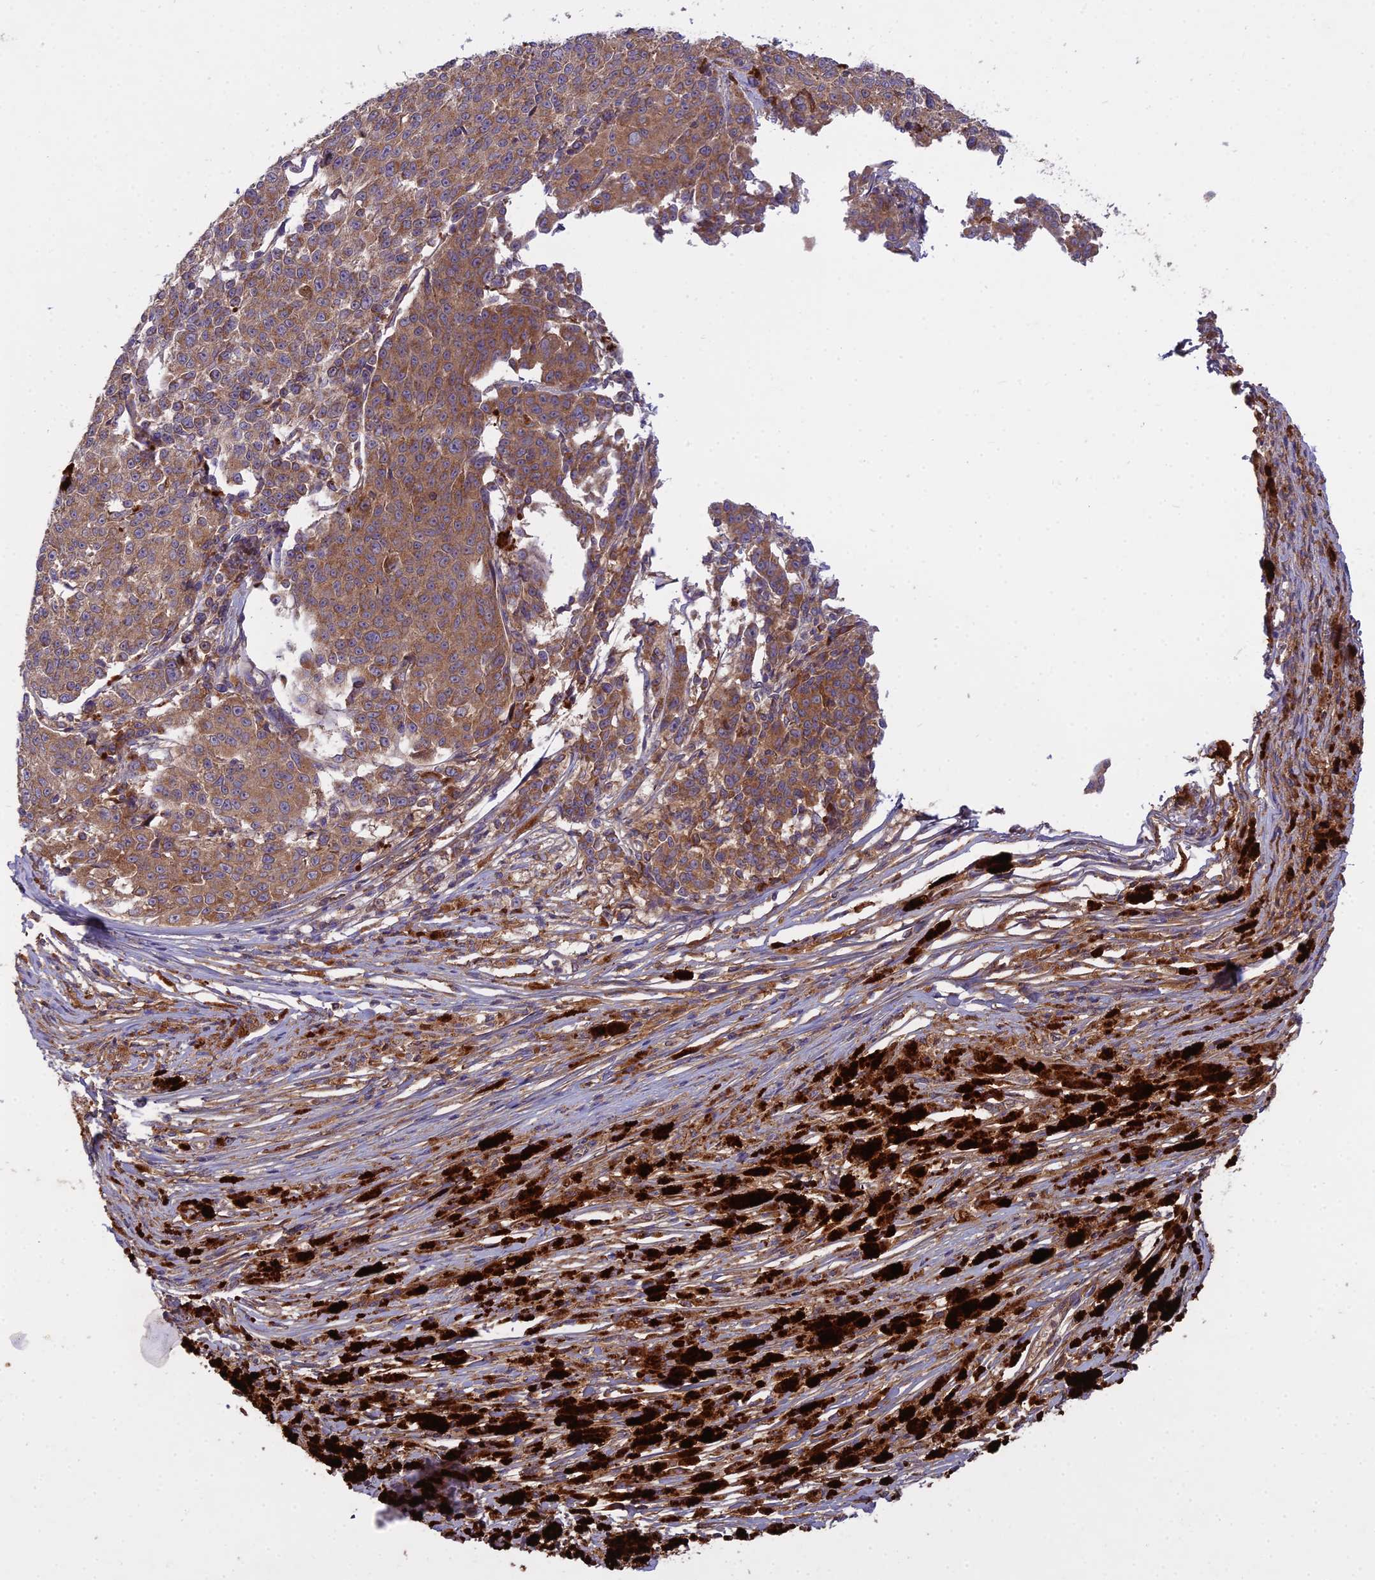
{"staining": {"intensity": "moderate", "quantity": ">75%", "location": "cytoplasmic/membranous"}, "tissue": "melanoma", "cell_type": "Tumor cells", "image_type": "cancer", "snomed": [{"axis": "morphology", "description": "Malignant melanoma, NOS"}, {"axis": "topography", "description": "Skin"}], "caption": "About >75% of tumor cells in malignant melanoma reveal moderate cytoplasmic/membranous protein positivity as visualized by brown immunohistochemical staining.", "gene": "CCDC167", "patient": {"sex": "female", "age": 52}}